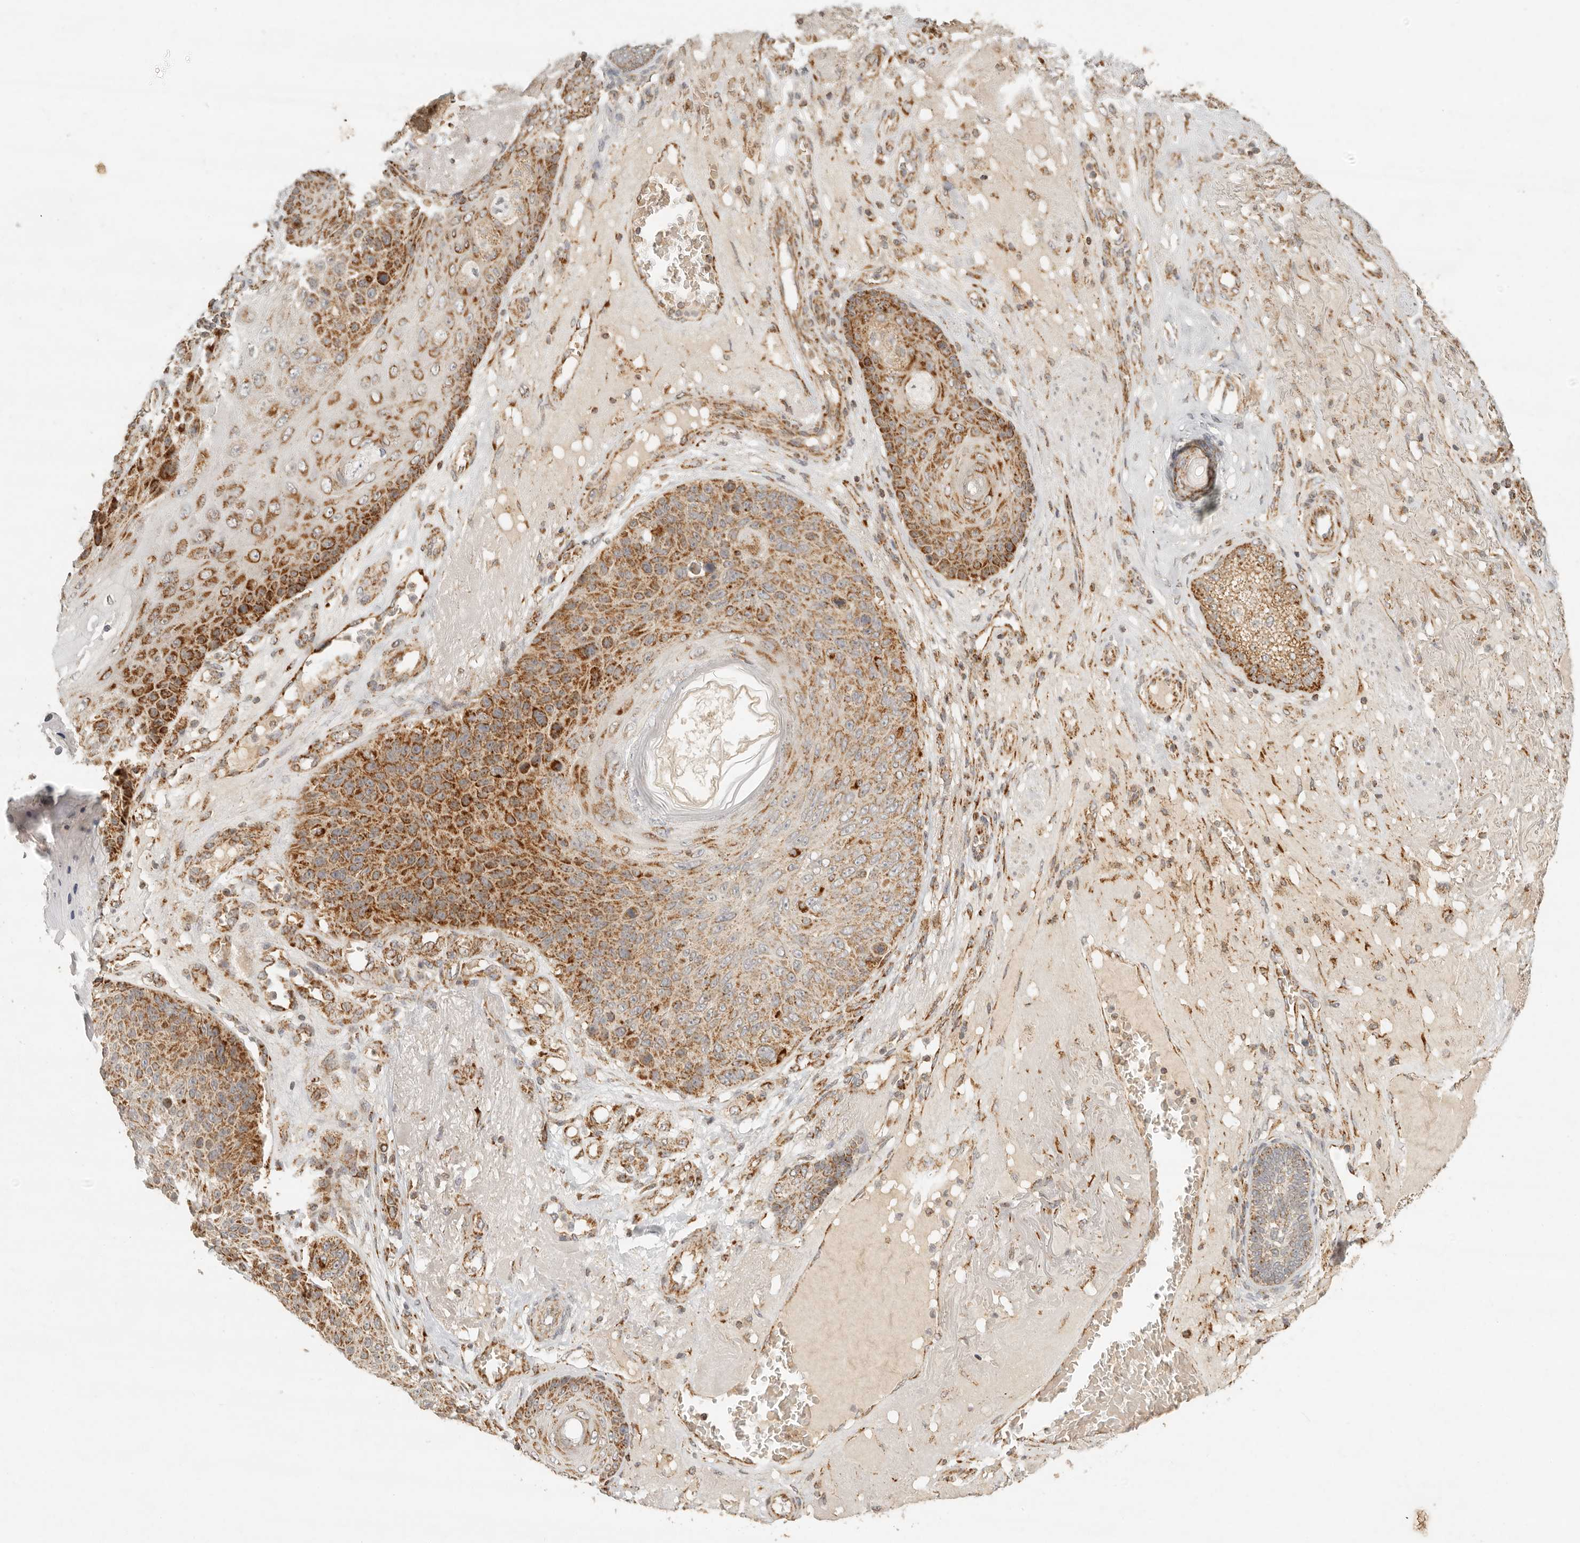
{"staining": {"intensity": "strong", "quantity": "25%-75%", "location": "cytoplasmic/membranous"}, "tissue": "skin cancer", "cell_type": "Tumor cells", "image_type": "cancer", "snomed": [{"axis": "morphology", "description": "Squamous cell carcinoma, NOS"}, {"axis": "topography", "description": "Skin"}], "caption": "Skin cancer was stained to show a protein in brown. There is high levels of strong cytoplasmic/membranous positivity in about 25%-75% of tumor cells.", "gene": "MRPL55", "patient": {"sex": "female", "age": 88}}